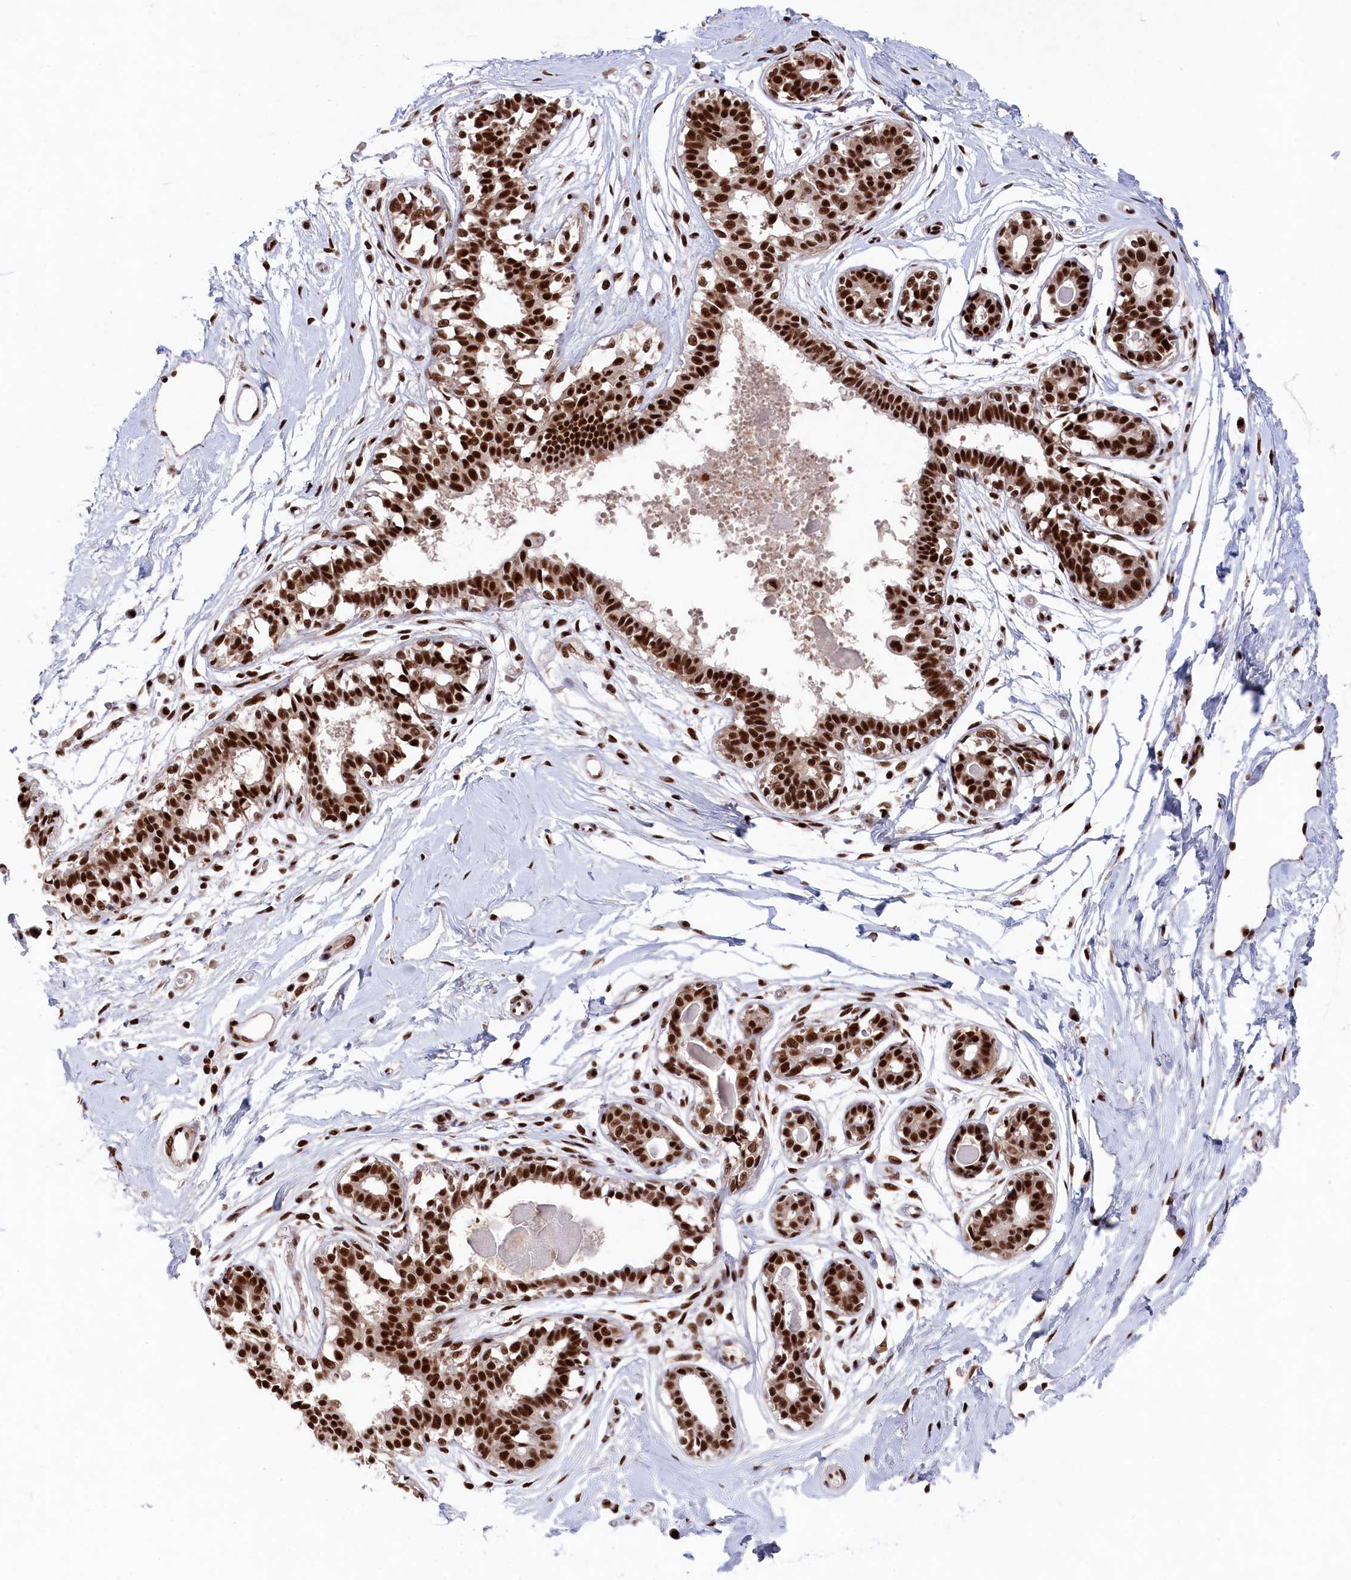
{"staining": {"intensity": "negative", "quantity": "none", "location": "none"}, "tissue": "breast", "cell_type": "Adipocytes", "image_type": "normal", "snomed": [{"axis": "morphology", "description": "Normal tissue, NOS"}, {"axis": "topography", "description": "Breast"}], "caption": "This is an immunohistochemistry photomicrograph of normal breast. There is no positivity in adipocytes.", "gene": "PRPF31", "patient": {"sex": "female", "age": 45}}